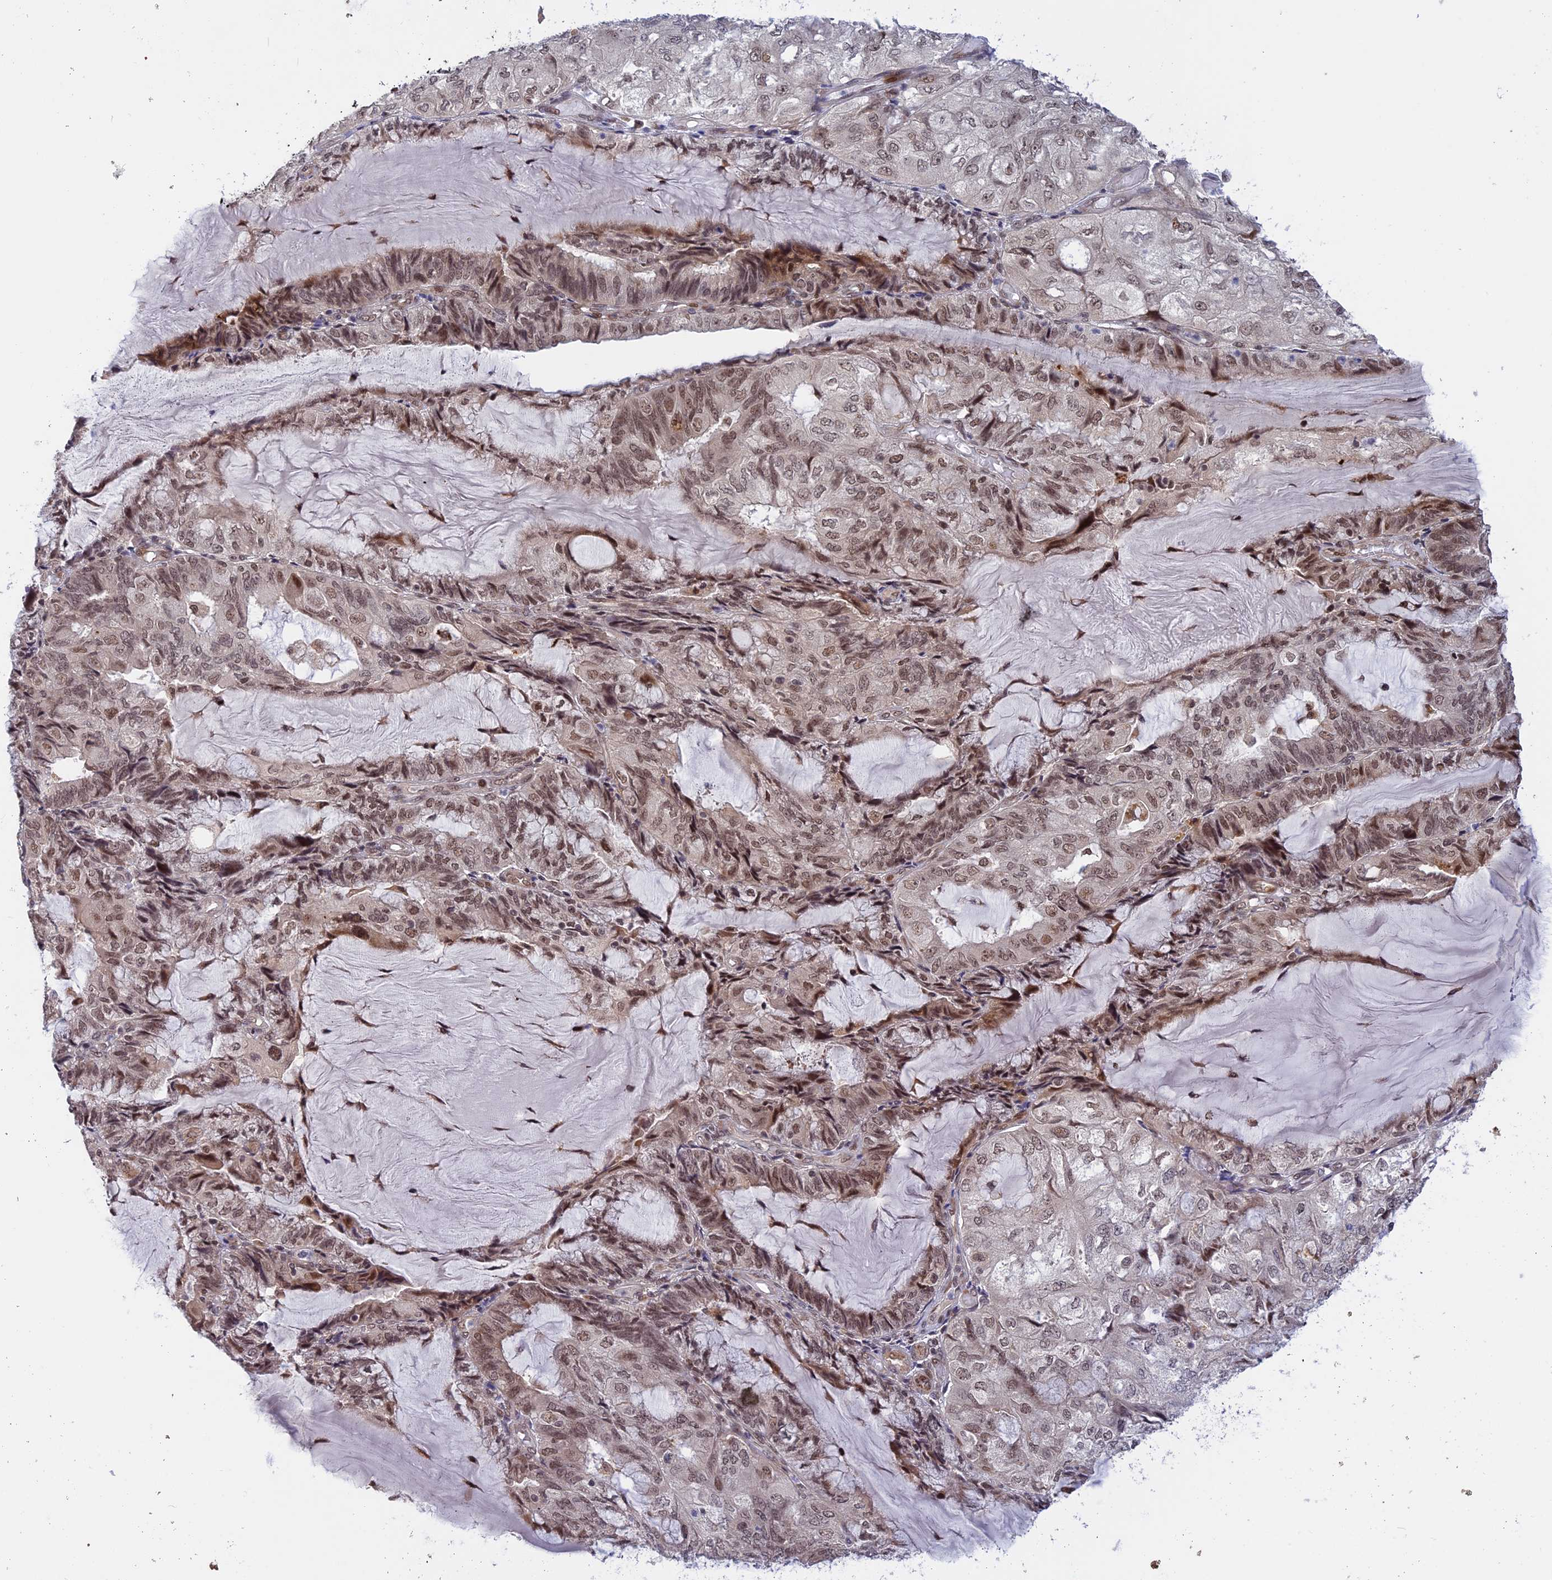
{"staining": {"intensity": "moderate", "quantity": ">75%", "location": "nuclear"}, "tissue": "endometrial cancer", "cell_type": "Tumor cells", "image_type": "cancer", "snomed": [{"axis": "morphology", "description": "Adenocarcinoma, NOS"}, {"axis": "topography", "description": "Endometrium"}], "caption": "The photomicrograph shows a brown stain indicating the presence of a protein in the nuclear of tumor cells in endometrial adenocarcinoma.", "gene": "POLR2C", "patient": {"sex": "female", "age": 81}}